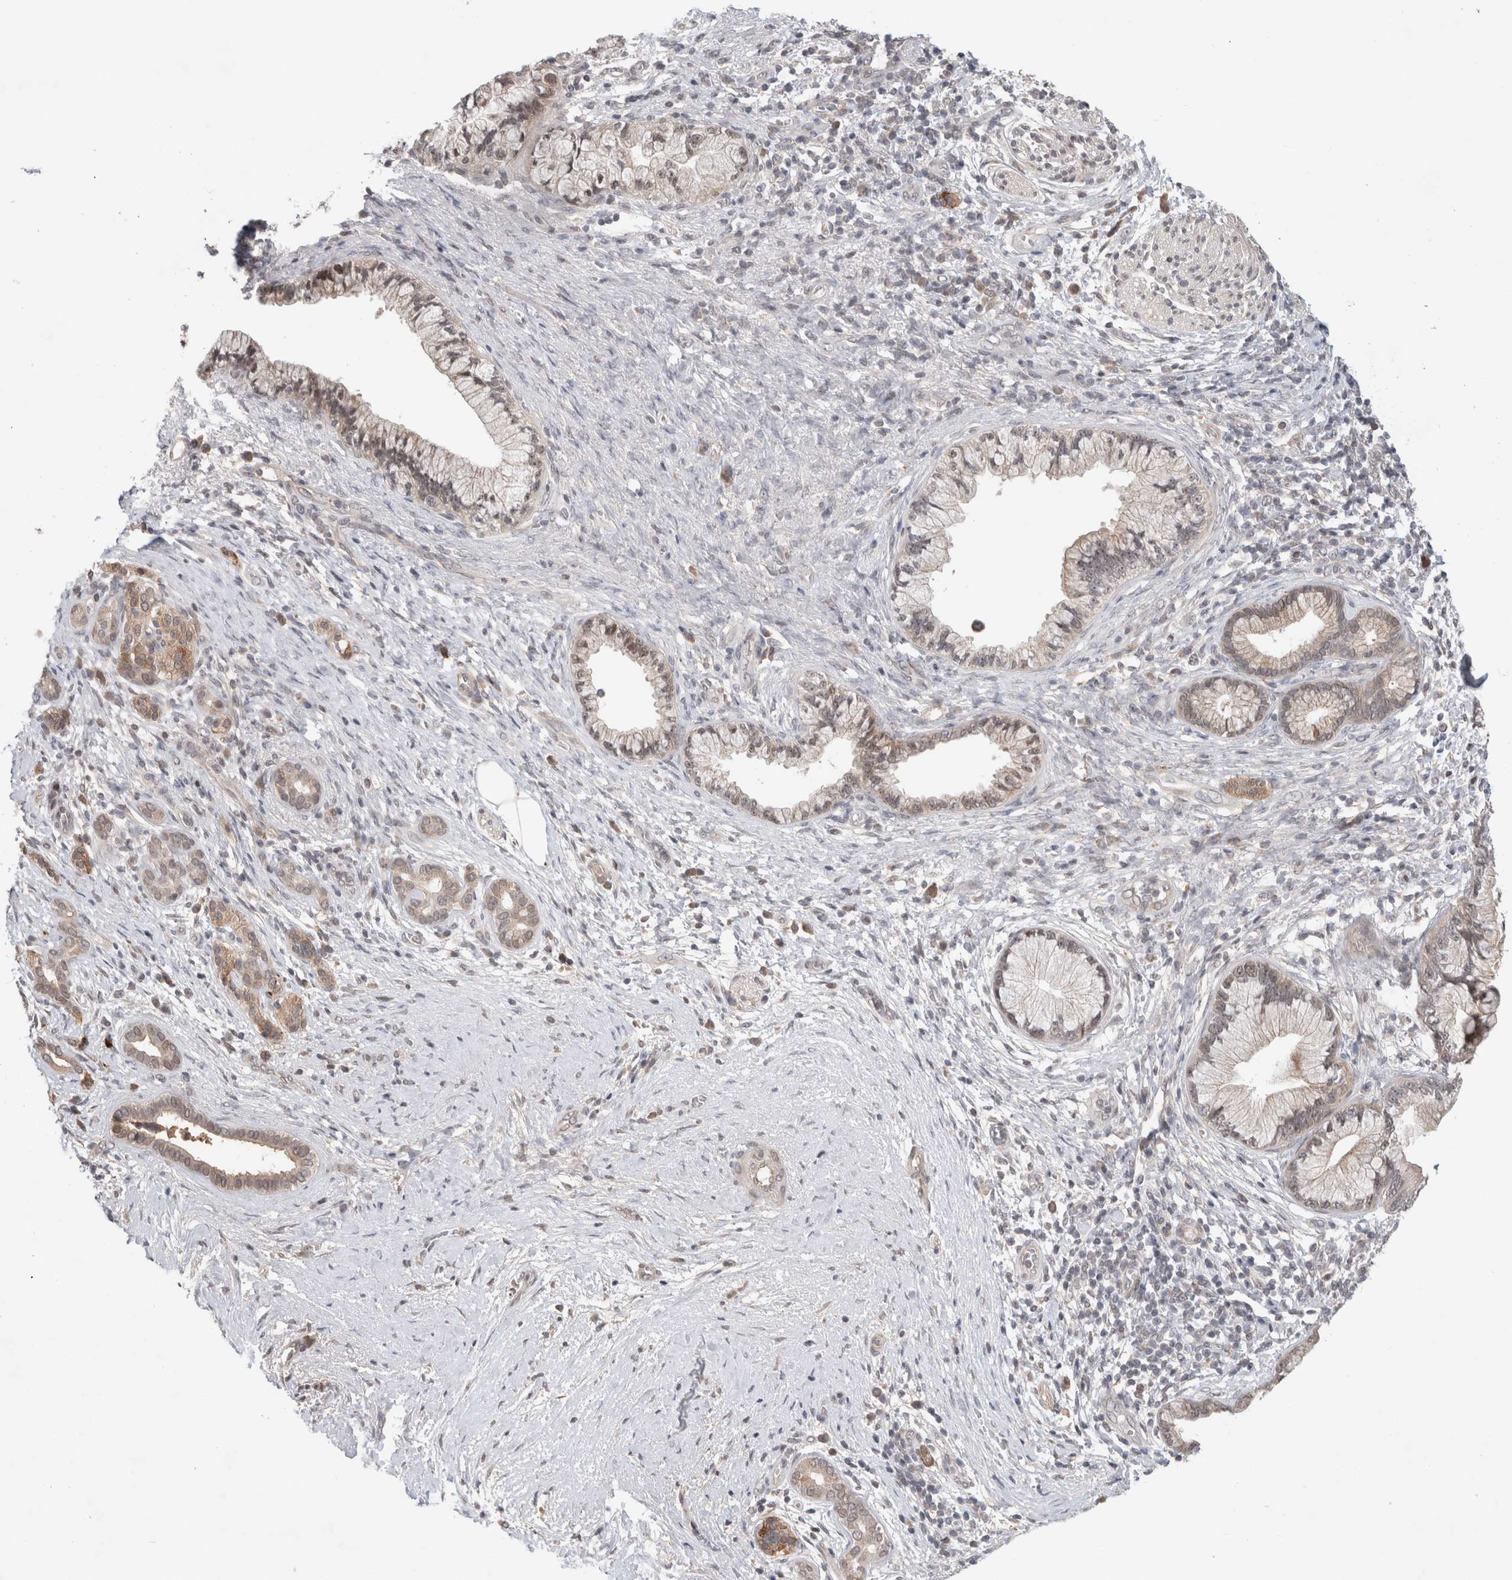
{"staining": {"intensity": "weak", "quantity": "25%-75%", "location": "cytoplasmic/membranous,nuclear"}, "tissue": "pancreatic cancer", "cell_type": "Tumor cells", "image_type": "cancer", "snomed": [{"axis": "morphology", "description": "Adenocarcinoma, NOS"}, {"axis": "topography", "description": "Pancreas"}], "caption": "Tumor cells exhibit weak cytoplasmic/membranous and nuclear positivity in about 25%-75% of cells in pancreatic cancer. The staining is performed using DAB brown chromogen to label protein expression. The nuclei are counter-stained blue using hematoxylin.", "gene": "SYDE2", "patient": {"sex": "male", "age": 59}}